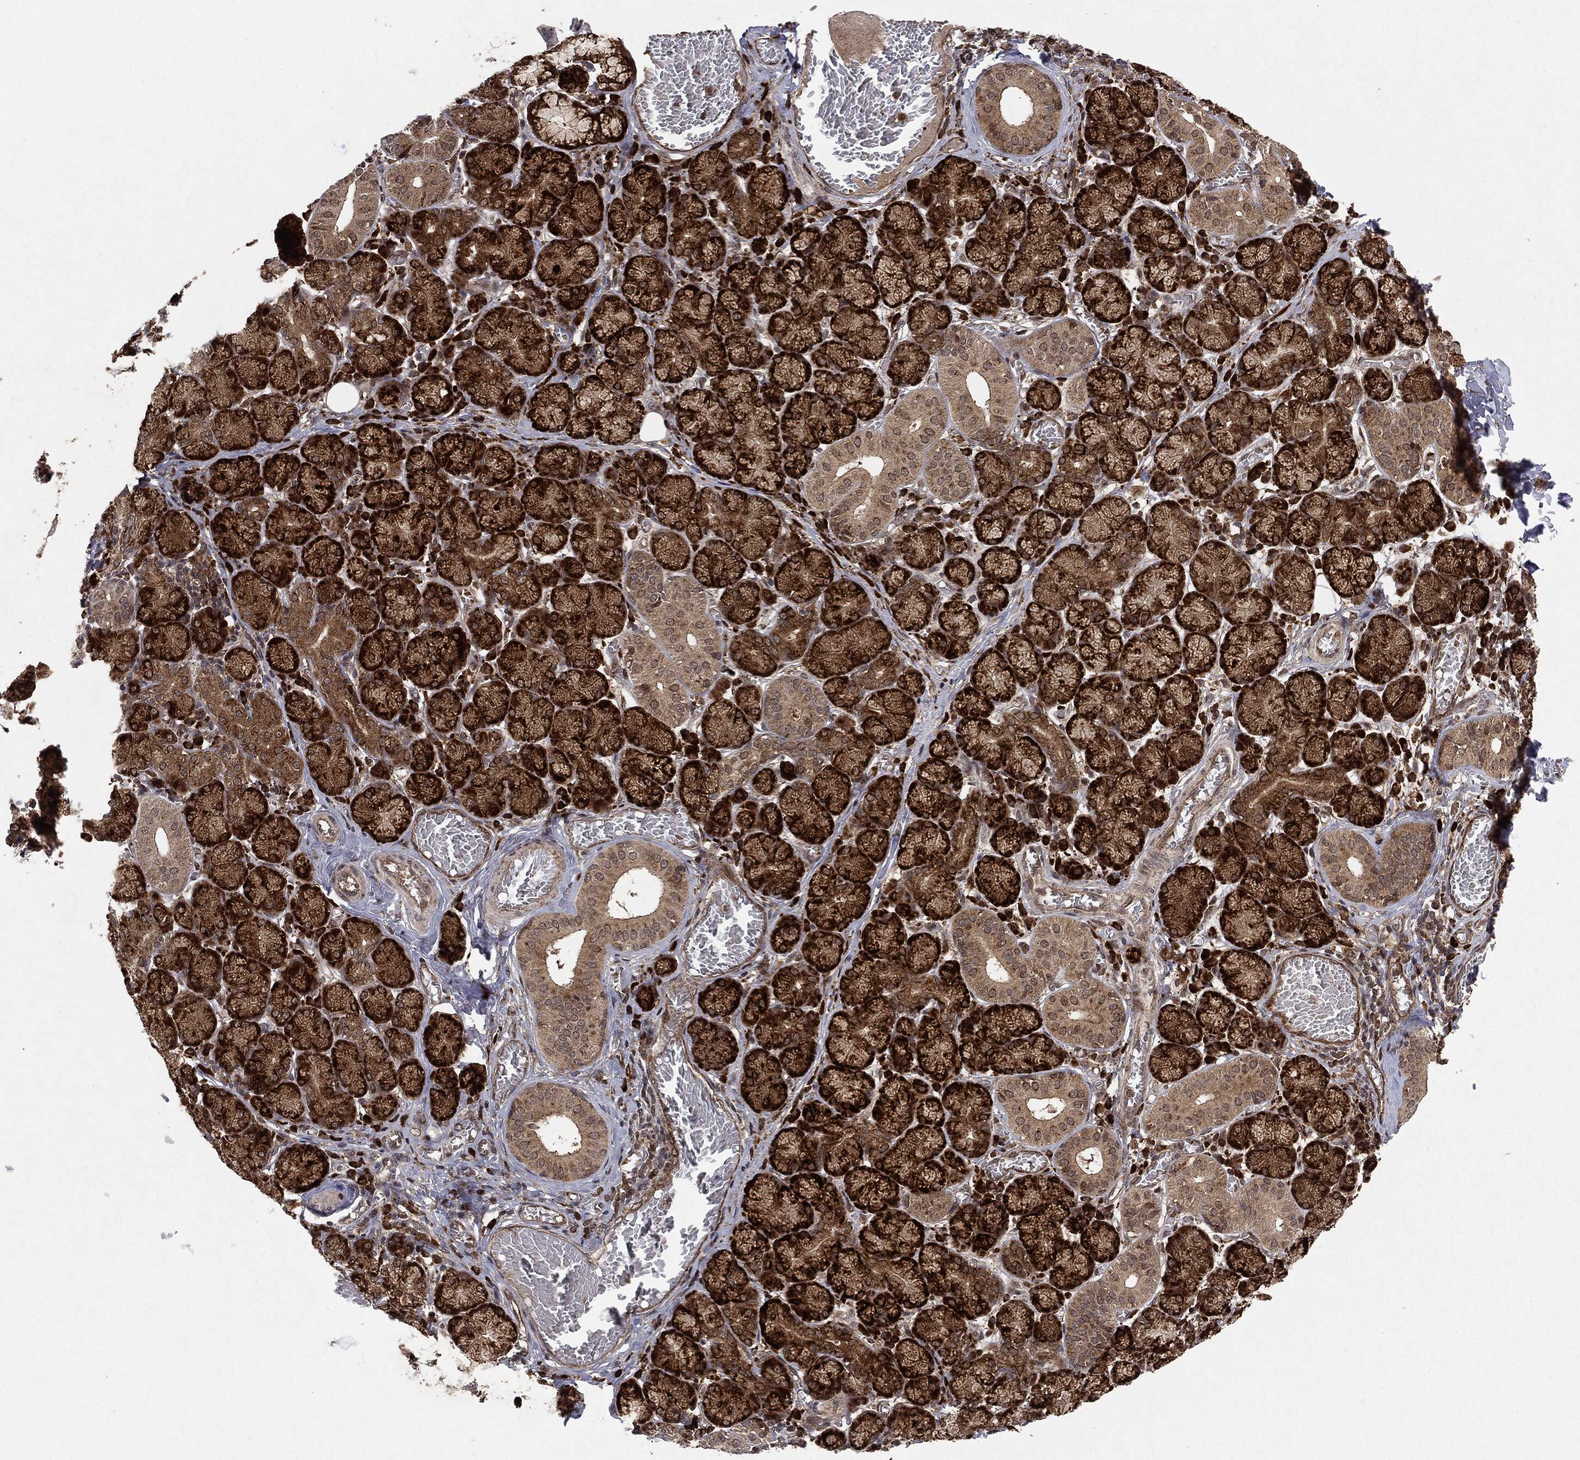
{"staining": {"intensity": "strong", "quantity": ">75%", "location": "cytoplasmic/membranous"}, "tissue": "salivary gland", "cell_type": "Glandular cells", "image_type": "normal", "snomed": [{"axis": "morphology", "description": "Normal tissue, NOS"}, {"axis": "topography", "description": "Salivary gland"}, {"axis": "topography", "description": "Peripheral nerve tissue"}], "caption": "Human salivary gland stained with a brown dye demonstrates strong cytoplasmic/membranous positive positivity in approximately >75% of glandular cells.", "gene": "OTUB1", "patient": {"sex": "female", "age": 24}}